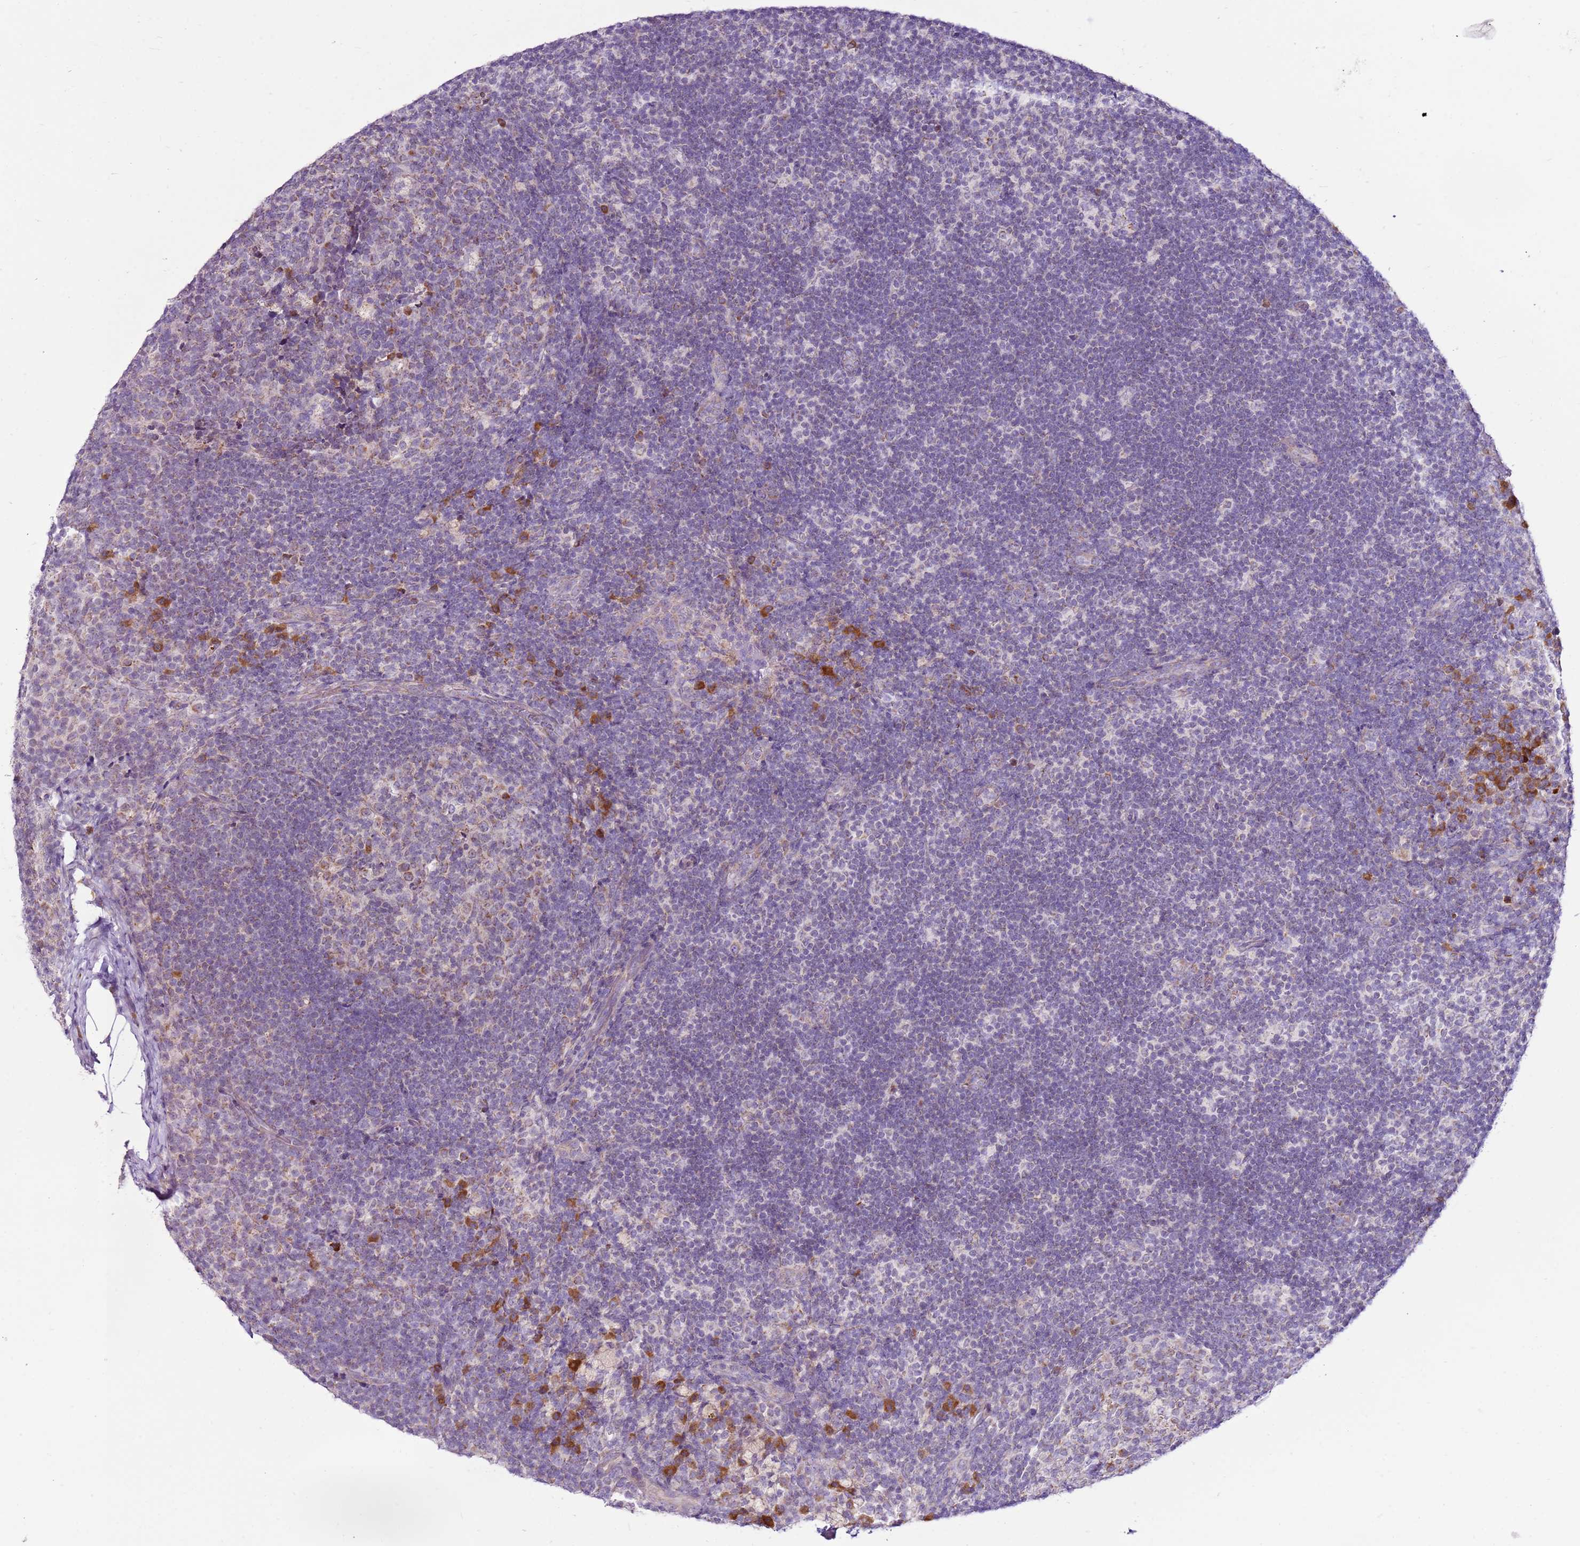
{"staining": {"intensity": "moderate", "quantity": "<25%", "location": "cytoplasmic/membranous"}, "tissue": "lymph node", "cell_type": "Germinal center cells", "image_type": "normal", "snomed": [{"axis": "morphology", "description": "Normal tissue, NOS"}, {"axis": "topography", "description": "Lymph node"}], "caption": "Immunohistochemical staining of benign lymph node reveals moderate cytoplasmic/membranous protein positivity in approximately <25% of germinal center cells.", "gene": "MRPL36", "patient": {"sex": "female", "age": 31}}